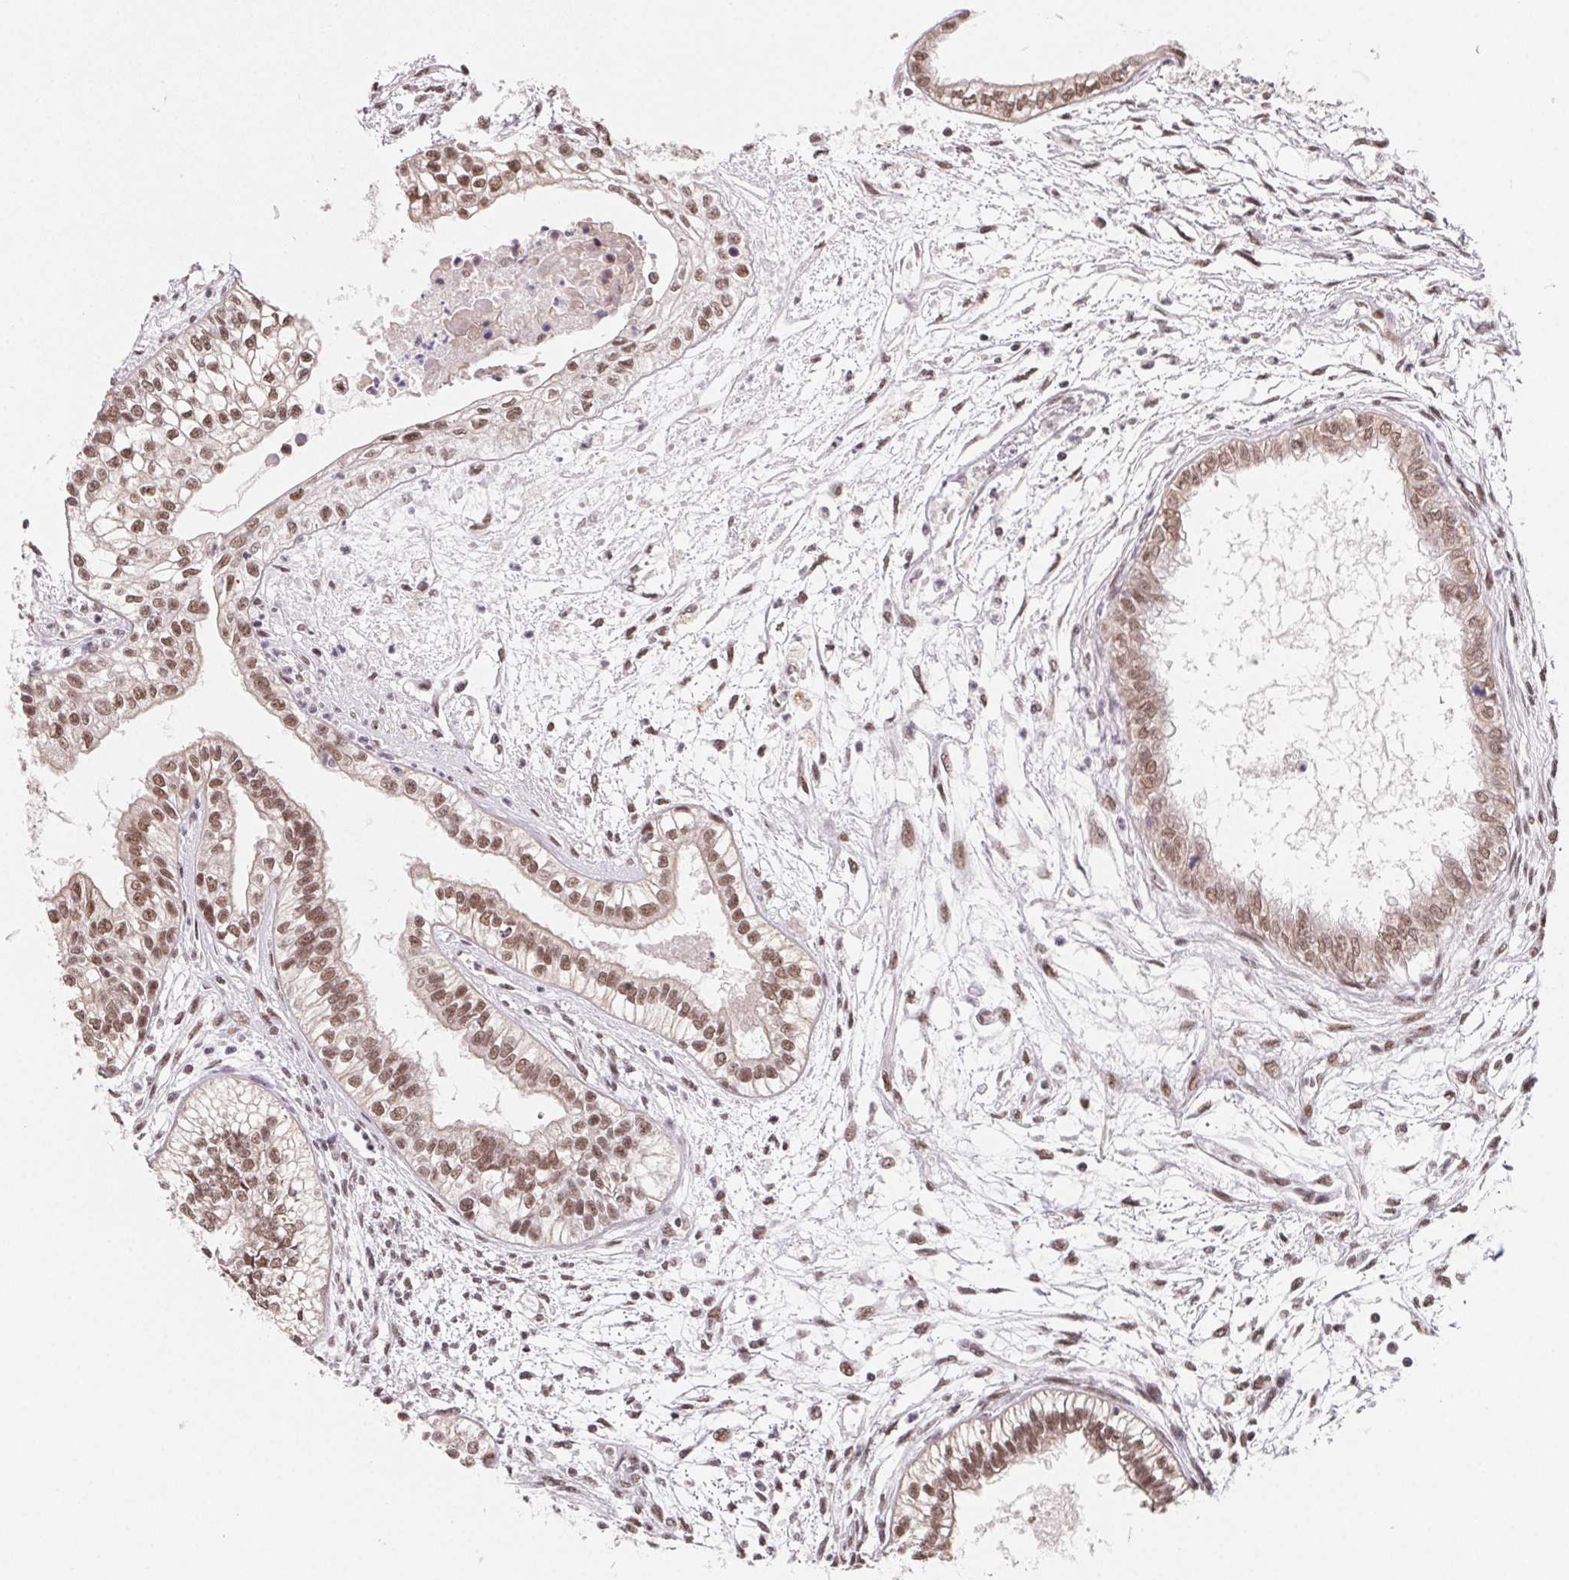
{"staining": {"intensity": "moderate", "quantity": ">75%", "location": "cytoplasmic/membranous,nuclear"}, "tissue": "testis cancer", "cell_type": "Tumor cells", "image_type": "cancer", "snomed": [{"axis": "morphology", "description": "Carcinoma, Embryonal, NOS"}, {"axis": "topography", "description": "Testis"}], "caption": "About >75% of tumor cells in embryonal carcinoma (testis) reveal moderate cytoplasmic/membranous and nuclear protein staining as visualized by brown immunohistochemical staining.", "gene": "TCERG1", "patient": {"sex": "male", "age": 37}}